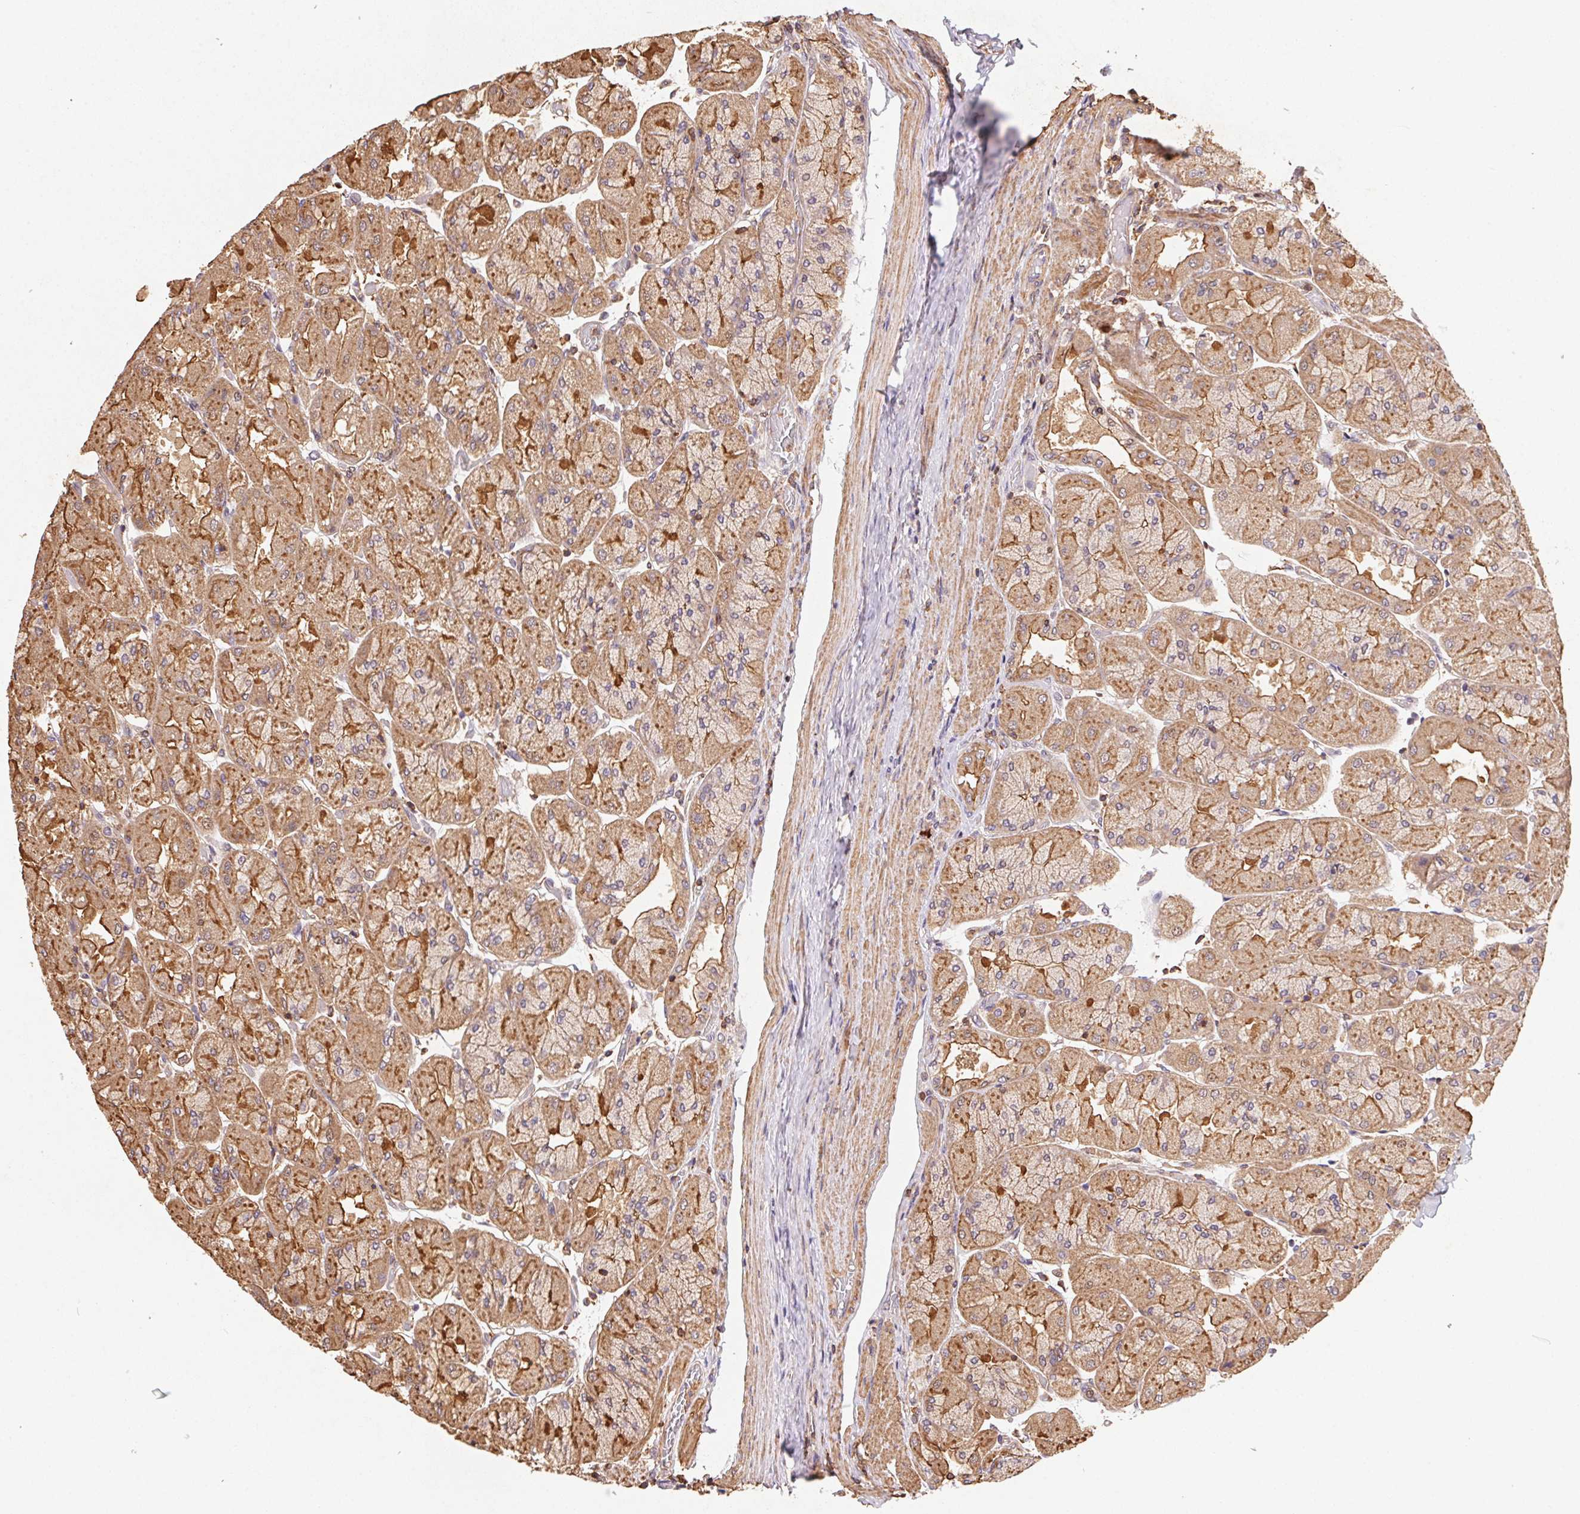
{"staining": {"intensity": "moderate", "quantity": ">75%", "location": "cytoplasmic/membranous"}, "tissue": "stomach", "cell_type": "Glandular cells", "image_type": "normal", "snomed": [{"axis": "morphology", "description": "Normal tissue, NOS"}, {"axis": "topography", "description": "Stomach"}], "caption": "Protein staining of unremarkable stomach reveals moderate cytoplasmic/membranous expression in approximately >75% of glandular cells.", "gene": "ATG10", "patient": {"sex": "female", "age": 61}}